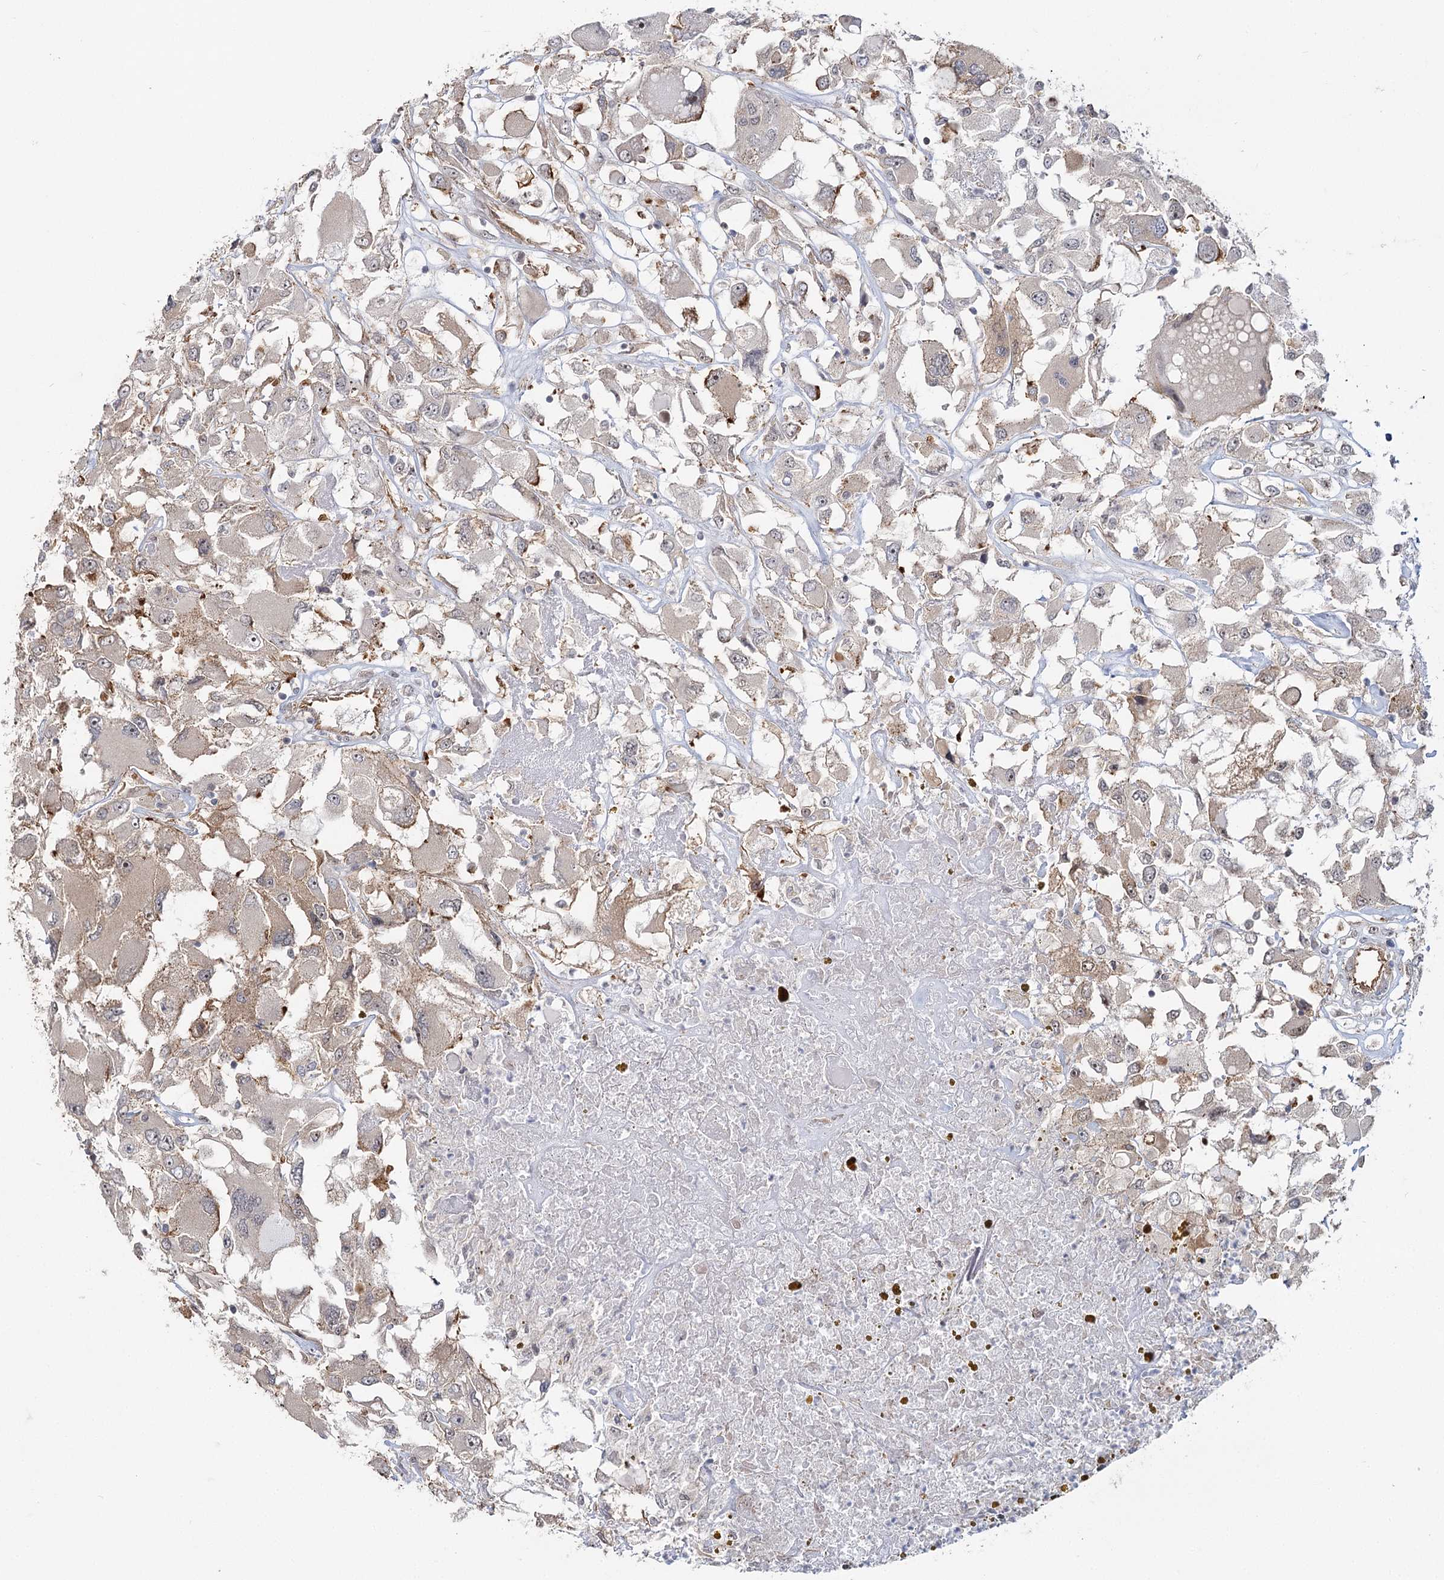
{"staining": {"intensity": "weak", "quantity": "<25%", "location": "cytoplasmic/membranous"}, "tissue": "renal cancer", "cell_type": "Tumor cells", "image_type": "cancer", "snomed": [{"axis": "morphology", "description": "Adenocarcinoma, NOS"}, {"axis": "topography", "description": "Kidney"}], "caption": "High magnification brightfield microscopy of renal adenocarcinoma stained with DAB (brown) and counterstained with hematoxylin (blue): tumor cells show no significant staining.", "gene": "RPP14", "patient": {"sex": "female", "age": 52}}